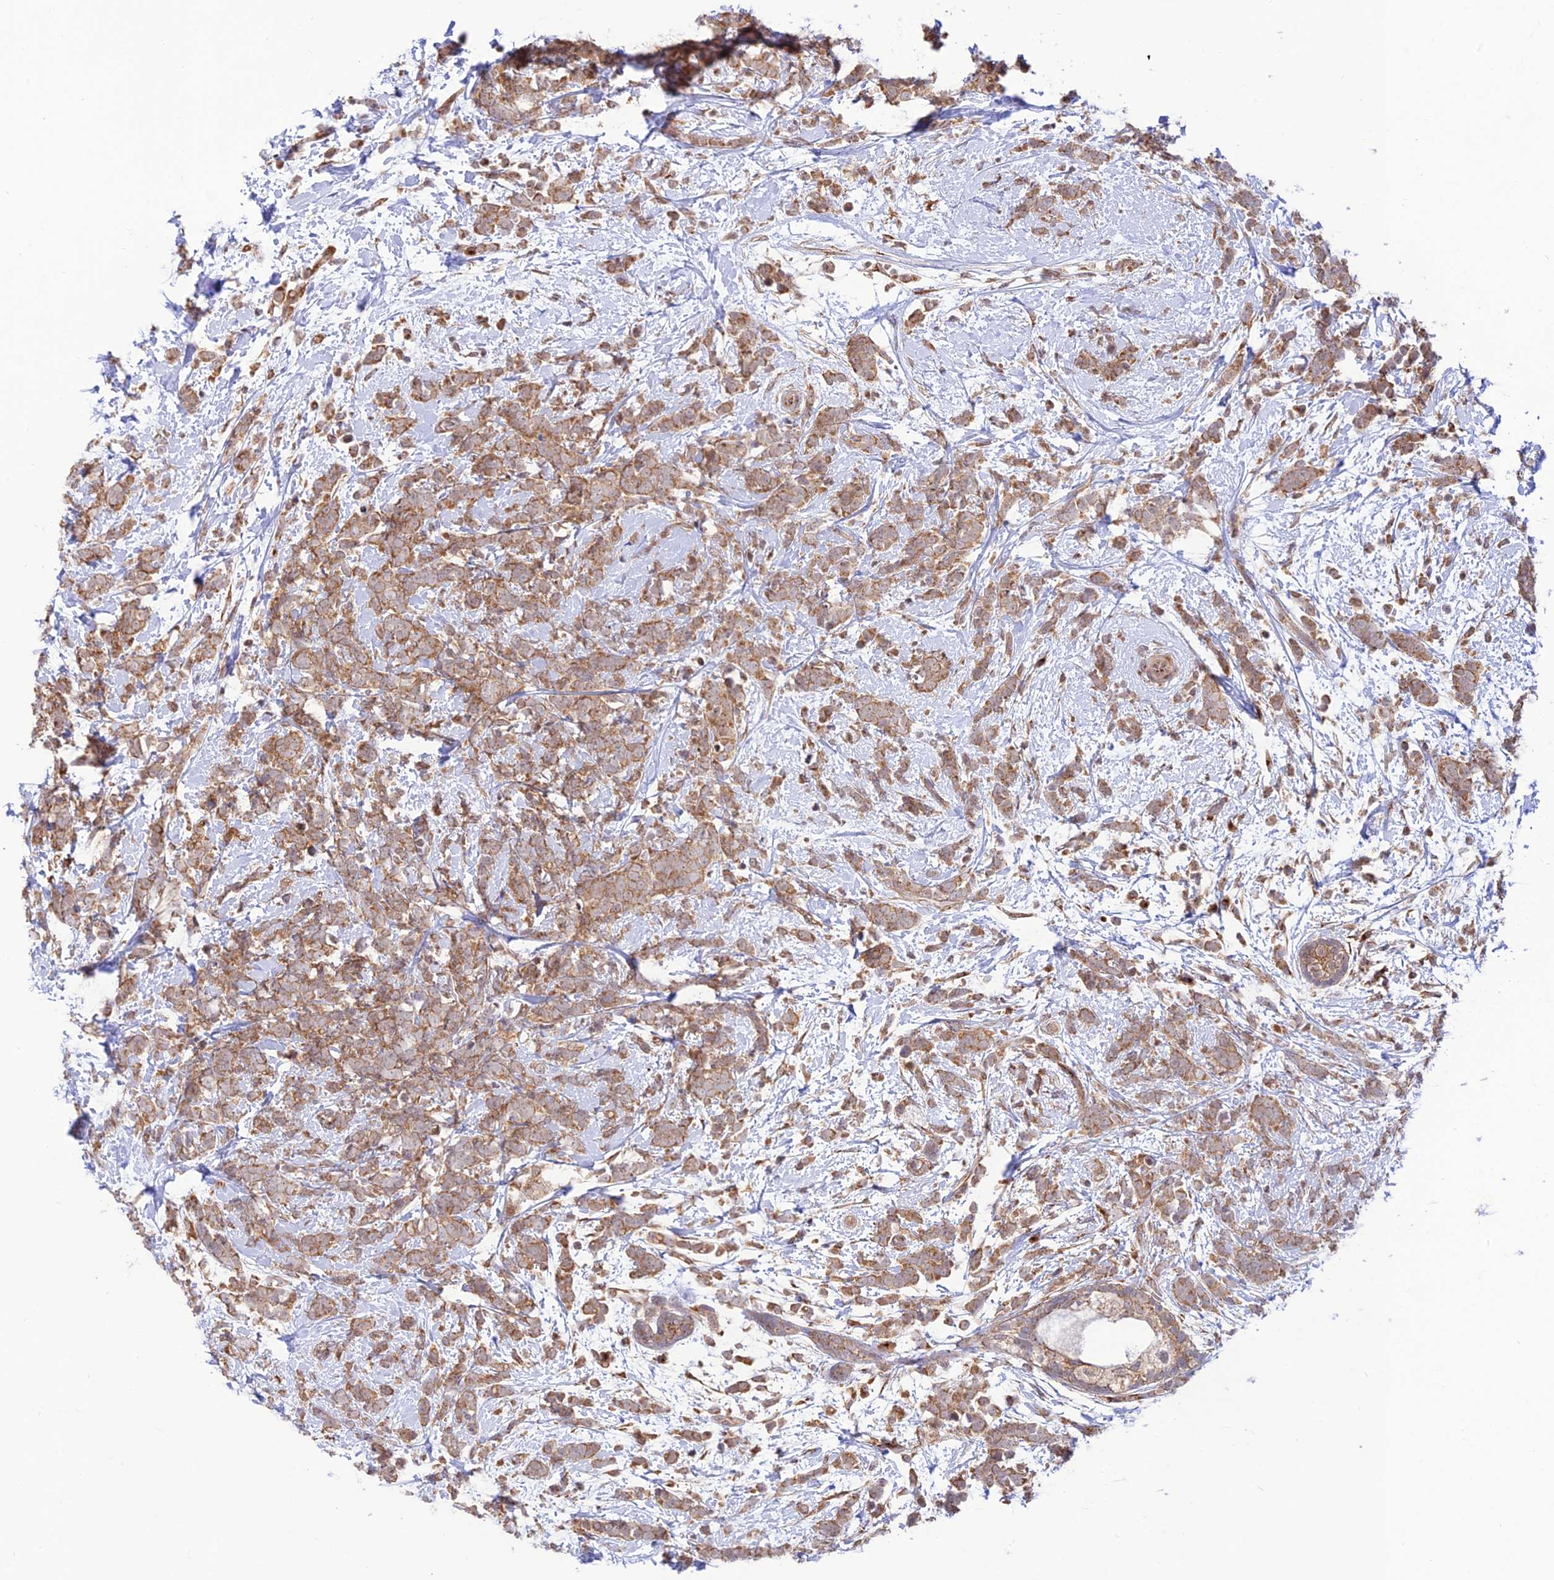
{"staining": {"intensity": "moderate", "quantity": ">75%", "location": "cytoplasmic/membranous"}, "tissue": "breast cancer", "cell_type": "Tumor cells", "image_type": "cancer", "snomed": [{"axis": "morphology", "description": "Lobular carcinoma"}, {"axis": "topography", "description": "Breast"}], "caption": "Moderate cytoplasmic/membranous staining for a protein is seen in approximately >75% of tumor cells of breast cancer (lobular carcinoma) using immunohistochemistry (IHC).", "gene": "GOLGA3", "patient": {"sex": "female", "age": 58}}